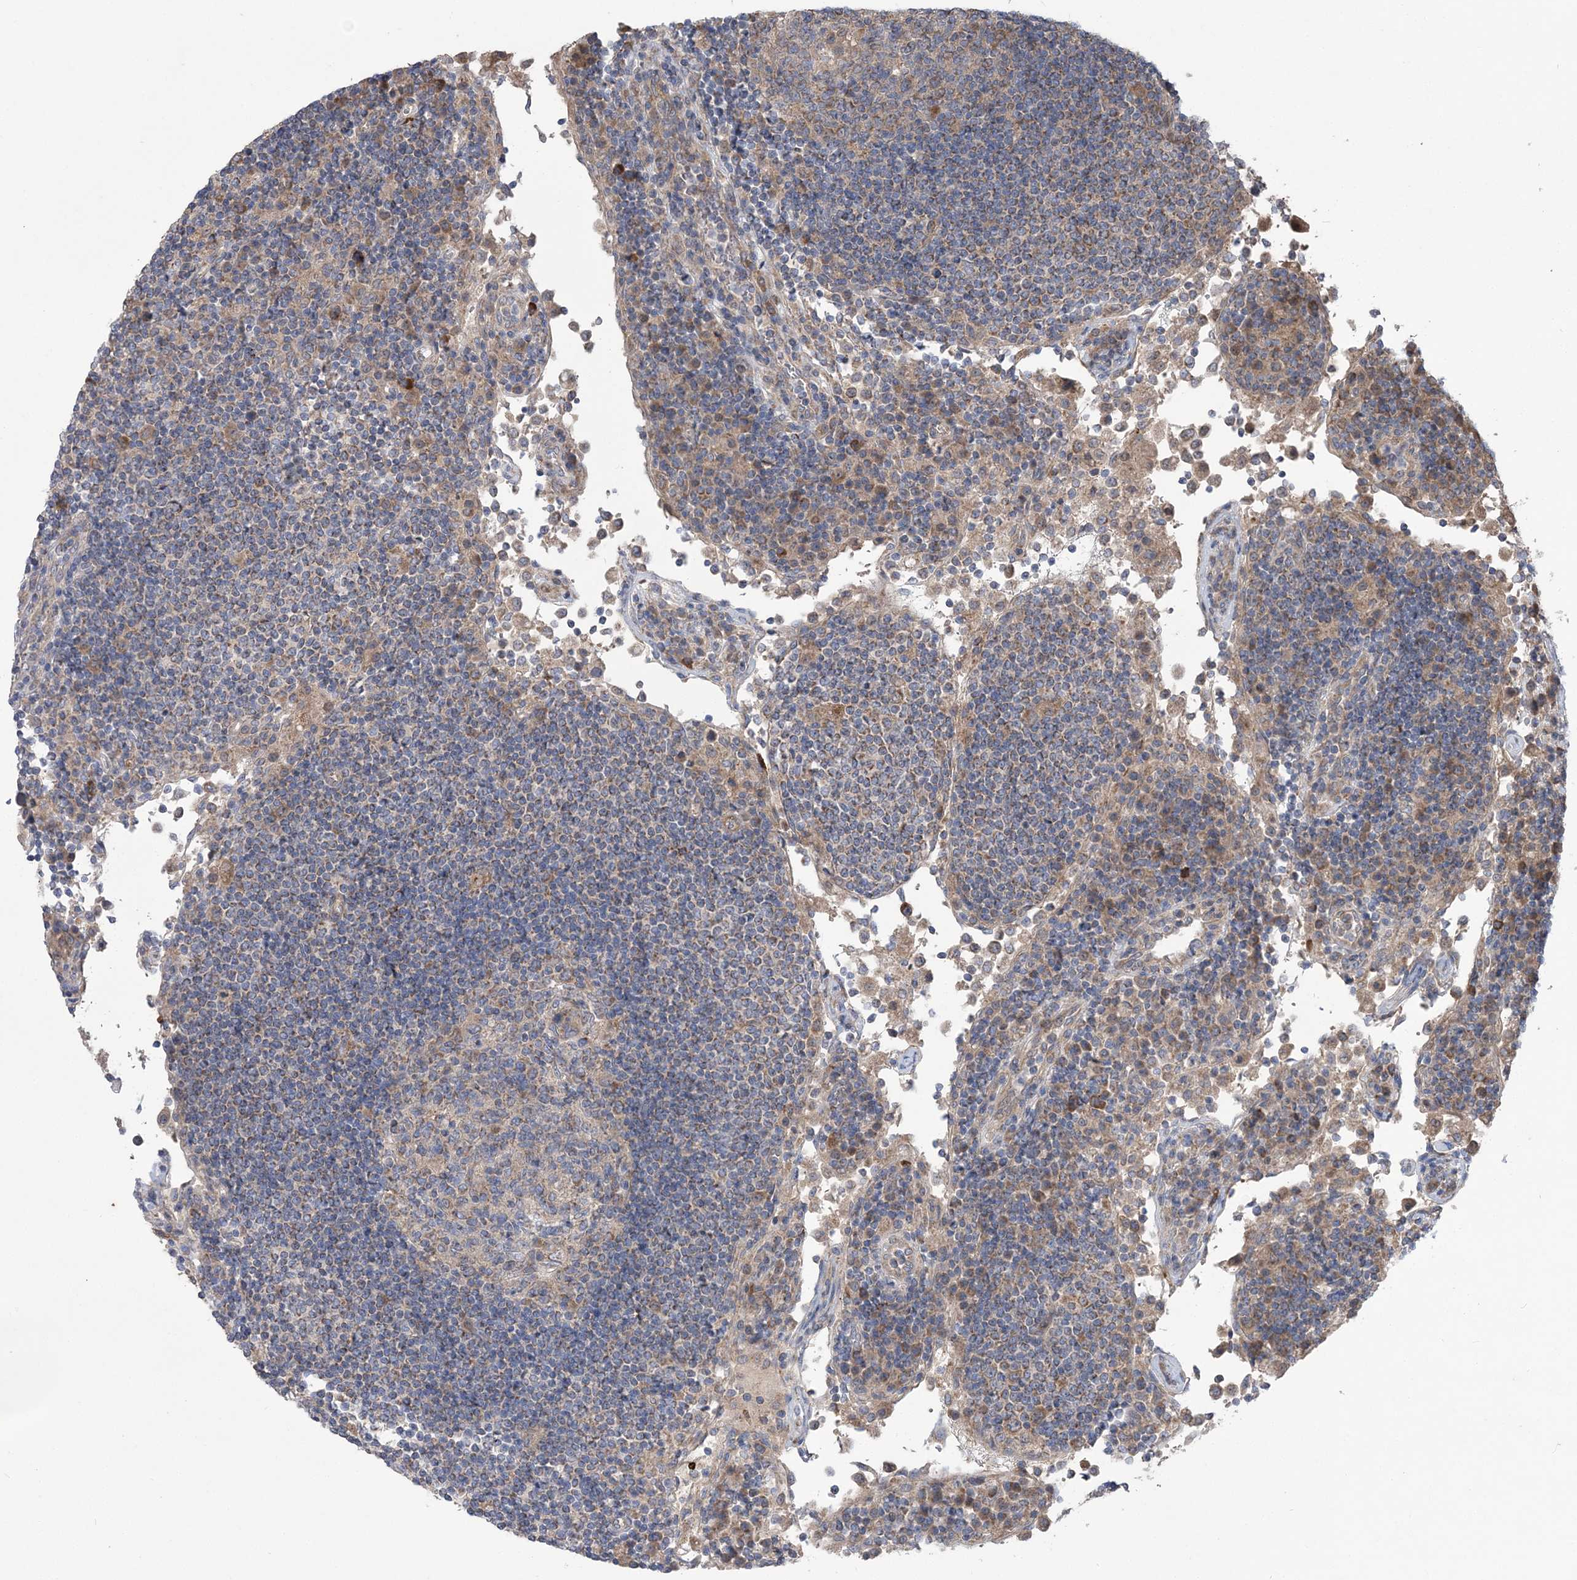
{"staining": {"intensity": "weak", "quantity": "<25%", "location": "cytoplasmic/membranous"}, "tissue": "lymph node", "cell_type": "Germinal center cells", "image_type": "normal", "snomed": [{"axis": "morphology", "description": "Normal tissue, NOS"}, {"axis": "topography", "description": "Lymph node"}], "caption": "Normal lymph node was stained to show a protein in brown. There is no significant staining in germinal center cells. Nuclei are stained in blue.", "gene": "MTRF1L", "patient": {"sex": "female", "age": 53}}